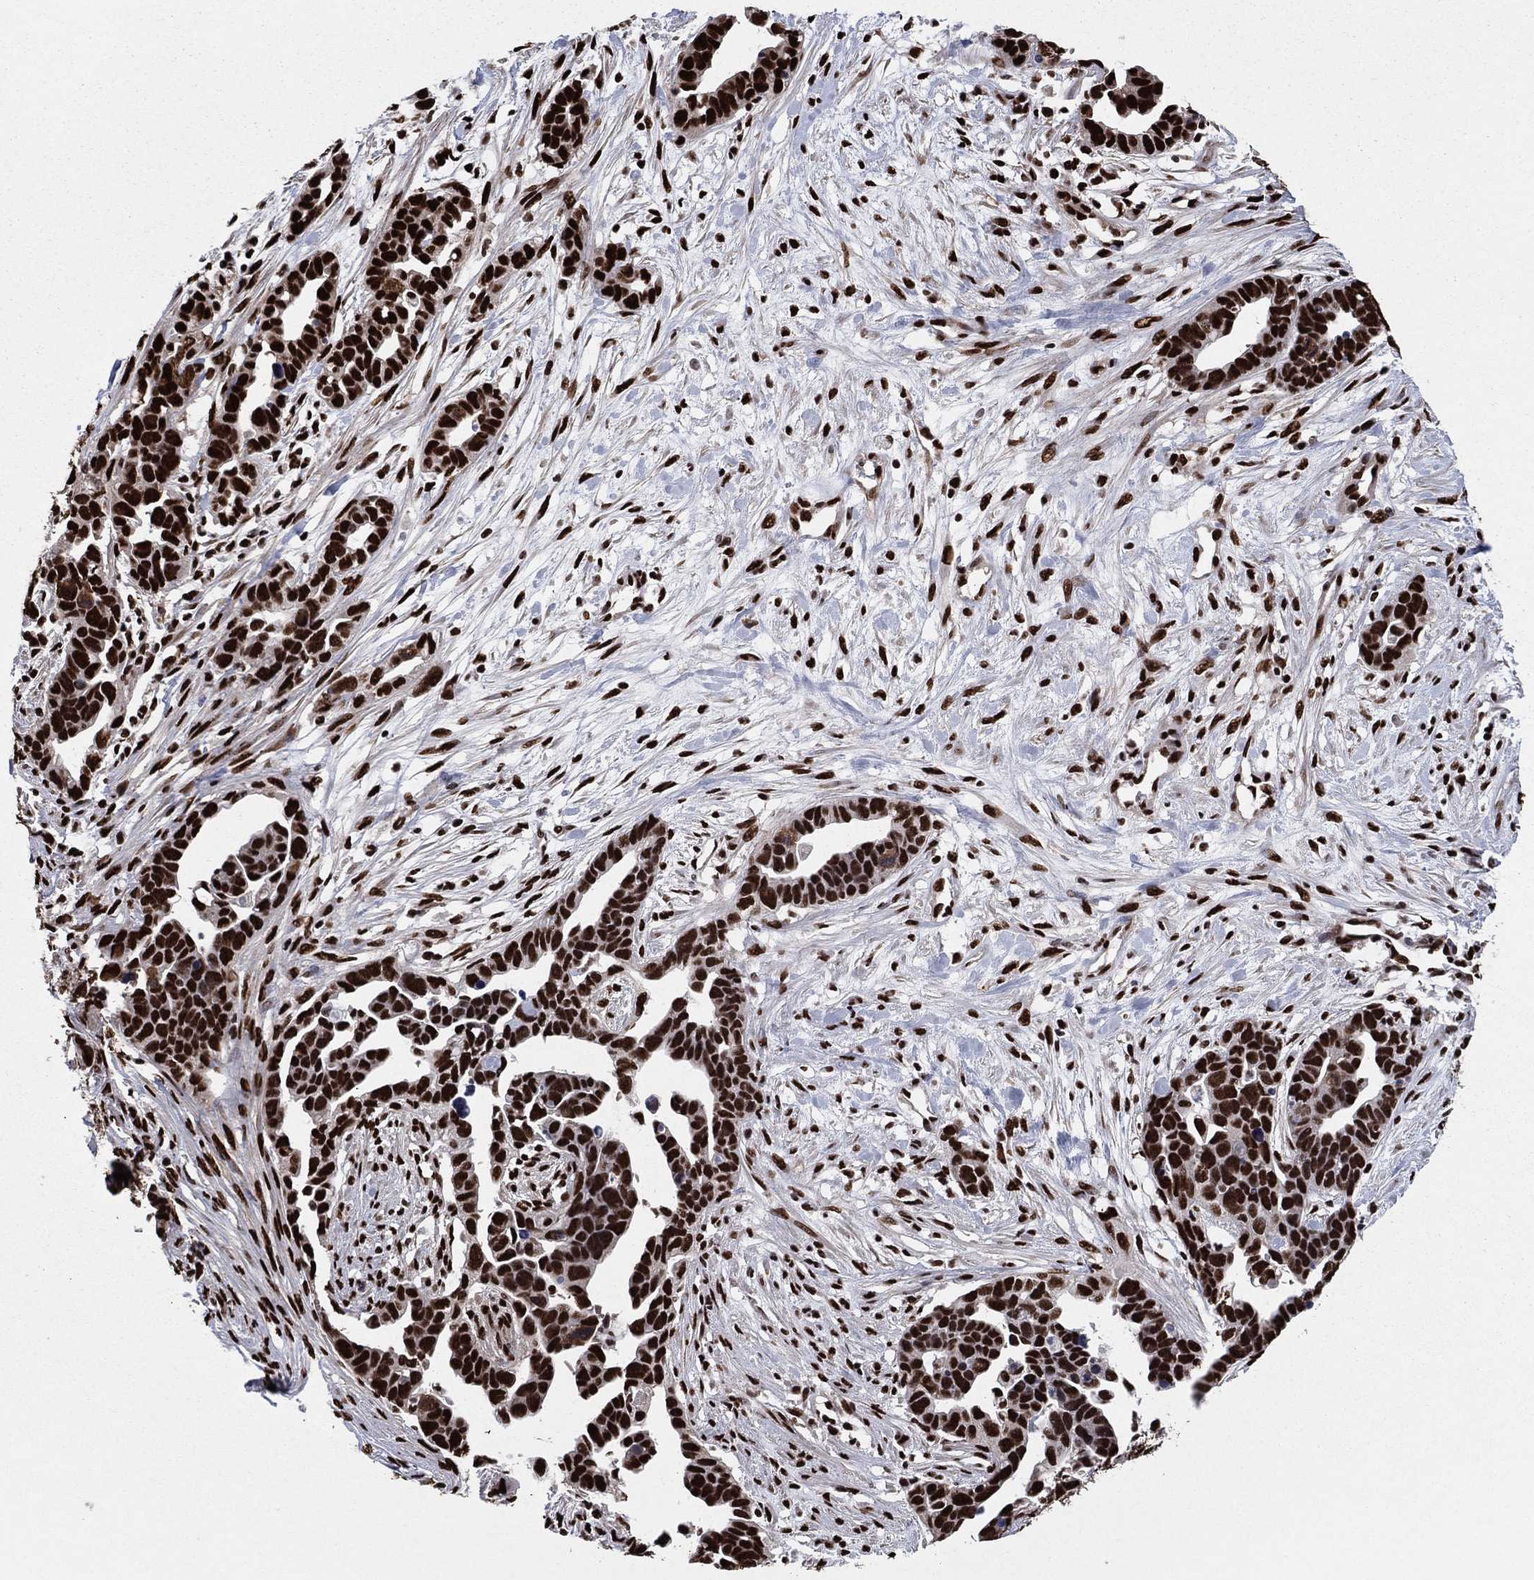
{"staining": {"intensity": "strong", "quantity": ">75%", "location": "nuclear"}, "tissue": "ovarian cancer", "cell_type": "Tumor cells", "image_type": "cancer", "snomed": [{"axis": "morphology", "description": "Cystadenocarcinoma, serous, NOS"}, {"axis": "topography", "description": "Ovary"}], "caption": "Immunohistochemistry (DAB) staining of human ovarian cancer (serous cystadenocarcinoma) reveals strong nuclear protein positivity in about >75% of tumor cells.", "gene": "TP53BP1", "patient": {"sex": "female", "age": 54}}